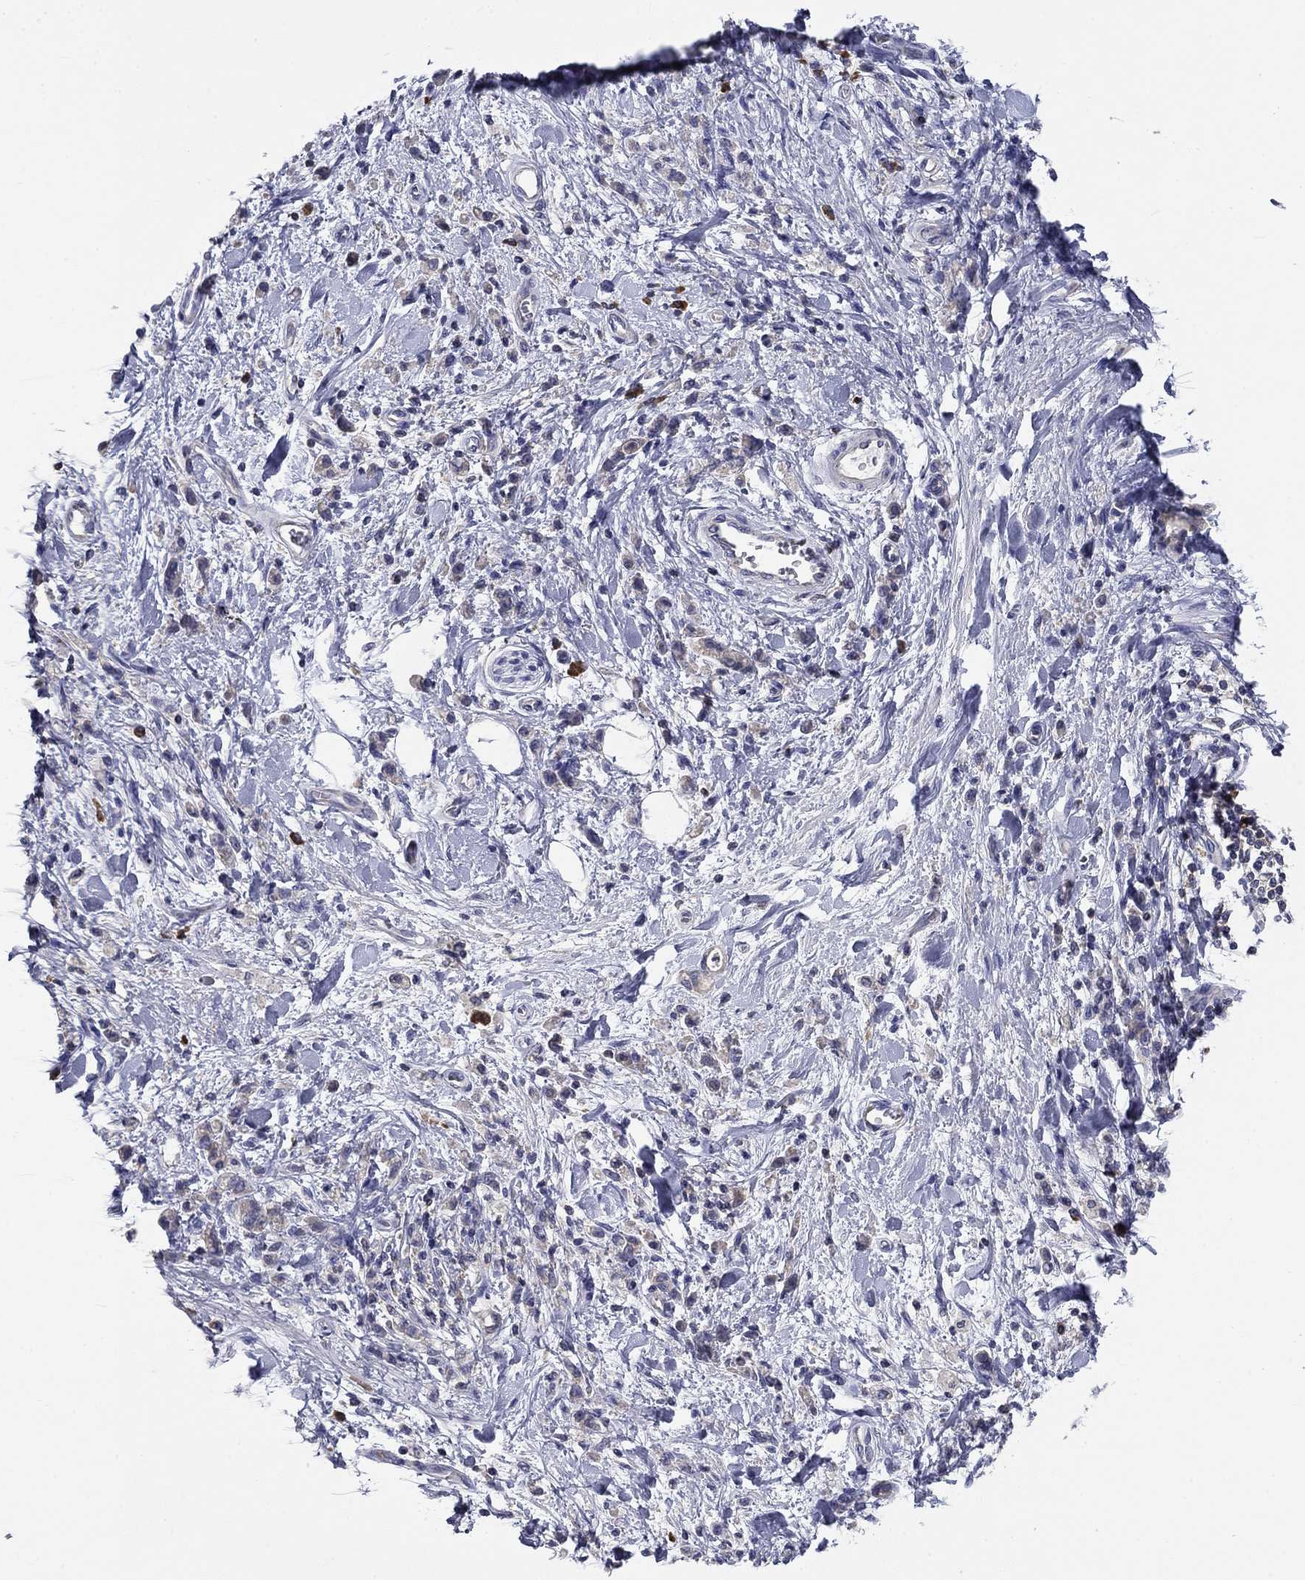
{"staining": {"intensity": "negative", "quantity": "none", "location": "none"}, "tissue": "stomach cancer", "cell_type": "Tumor cells", "image_type": "cancer", "snomed": [{"axis": "morphology", "description": "Adenocarcinoma, NOS"}, {"axis": "topography", "description": "Stomach"}], "caption": "Protein analysis of stomach cancer reveals no significant expression in tumor cells.", "gene": "POU2F2", "patient": {"sex": "male", "age": 77}}